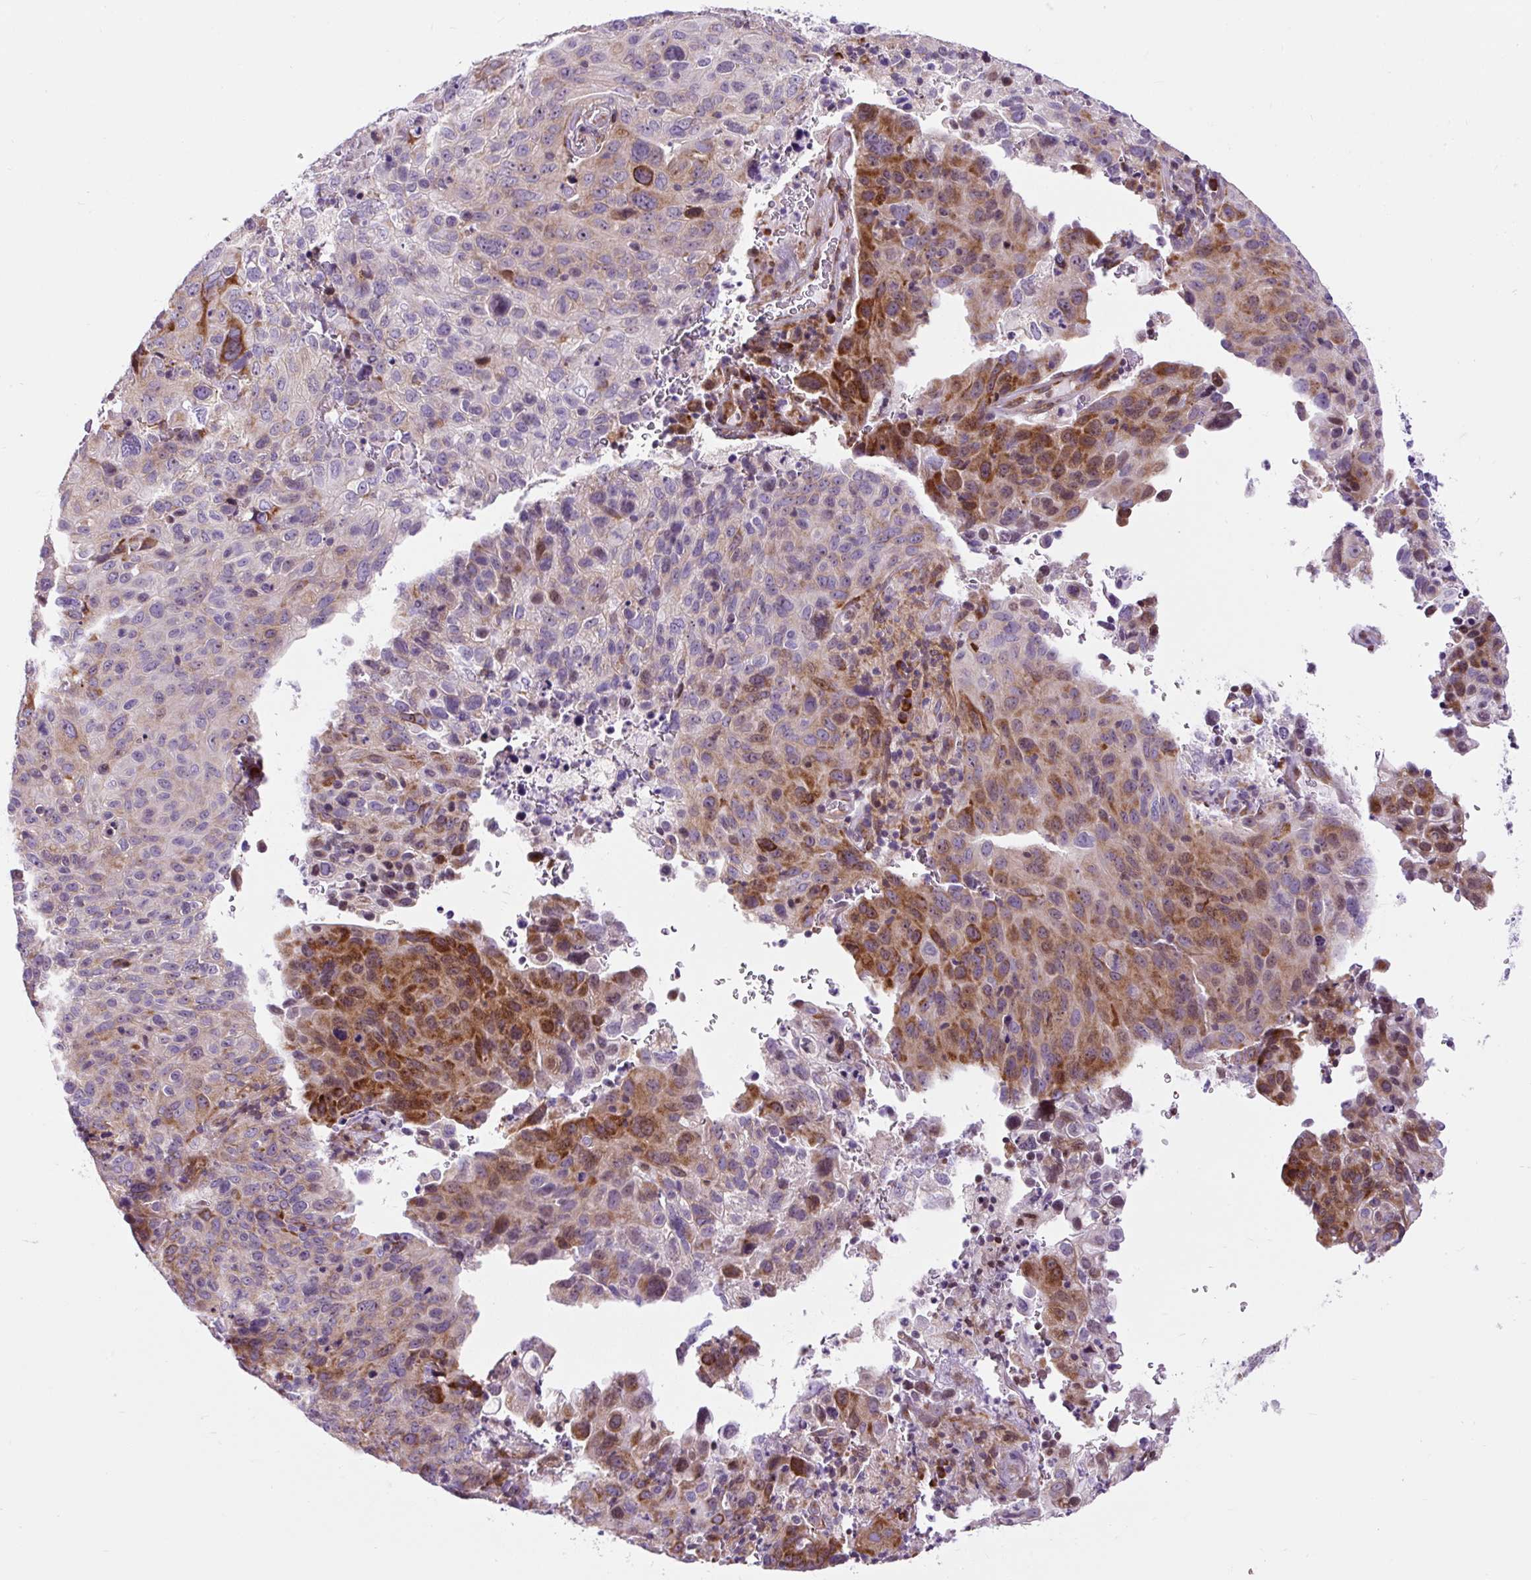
{"staining": {"intensity": "moderate", "quantity": "<25%", "location": "cytoplasmic/membranous"}, "tissue": "cervical cancer", "cell_type": "Tumor cells", "image_type": "cancer", "snomed": [{"axis": "morphology", "description": "Squamous cell carcinoma, NOS"}, {"axis": "topography", "description": "Cervix"}], "caption": "Immunohistochemistry of human squamous cell carcinoma (cervical) reveals low levels of moderate cytoplasmic/membranous staining in approximately <25% of tumor cells. (IHC, brightfield microscopy, high magnification).", "gene": "CISD3", "patient": {"sex": "female", "age": 44}}